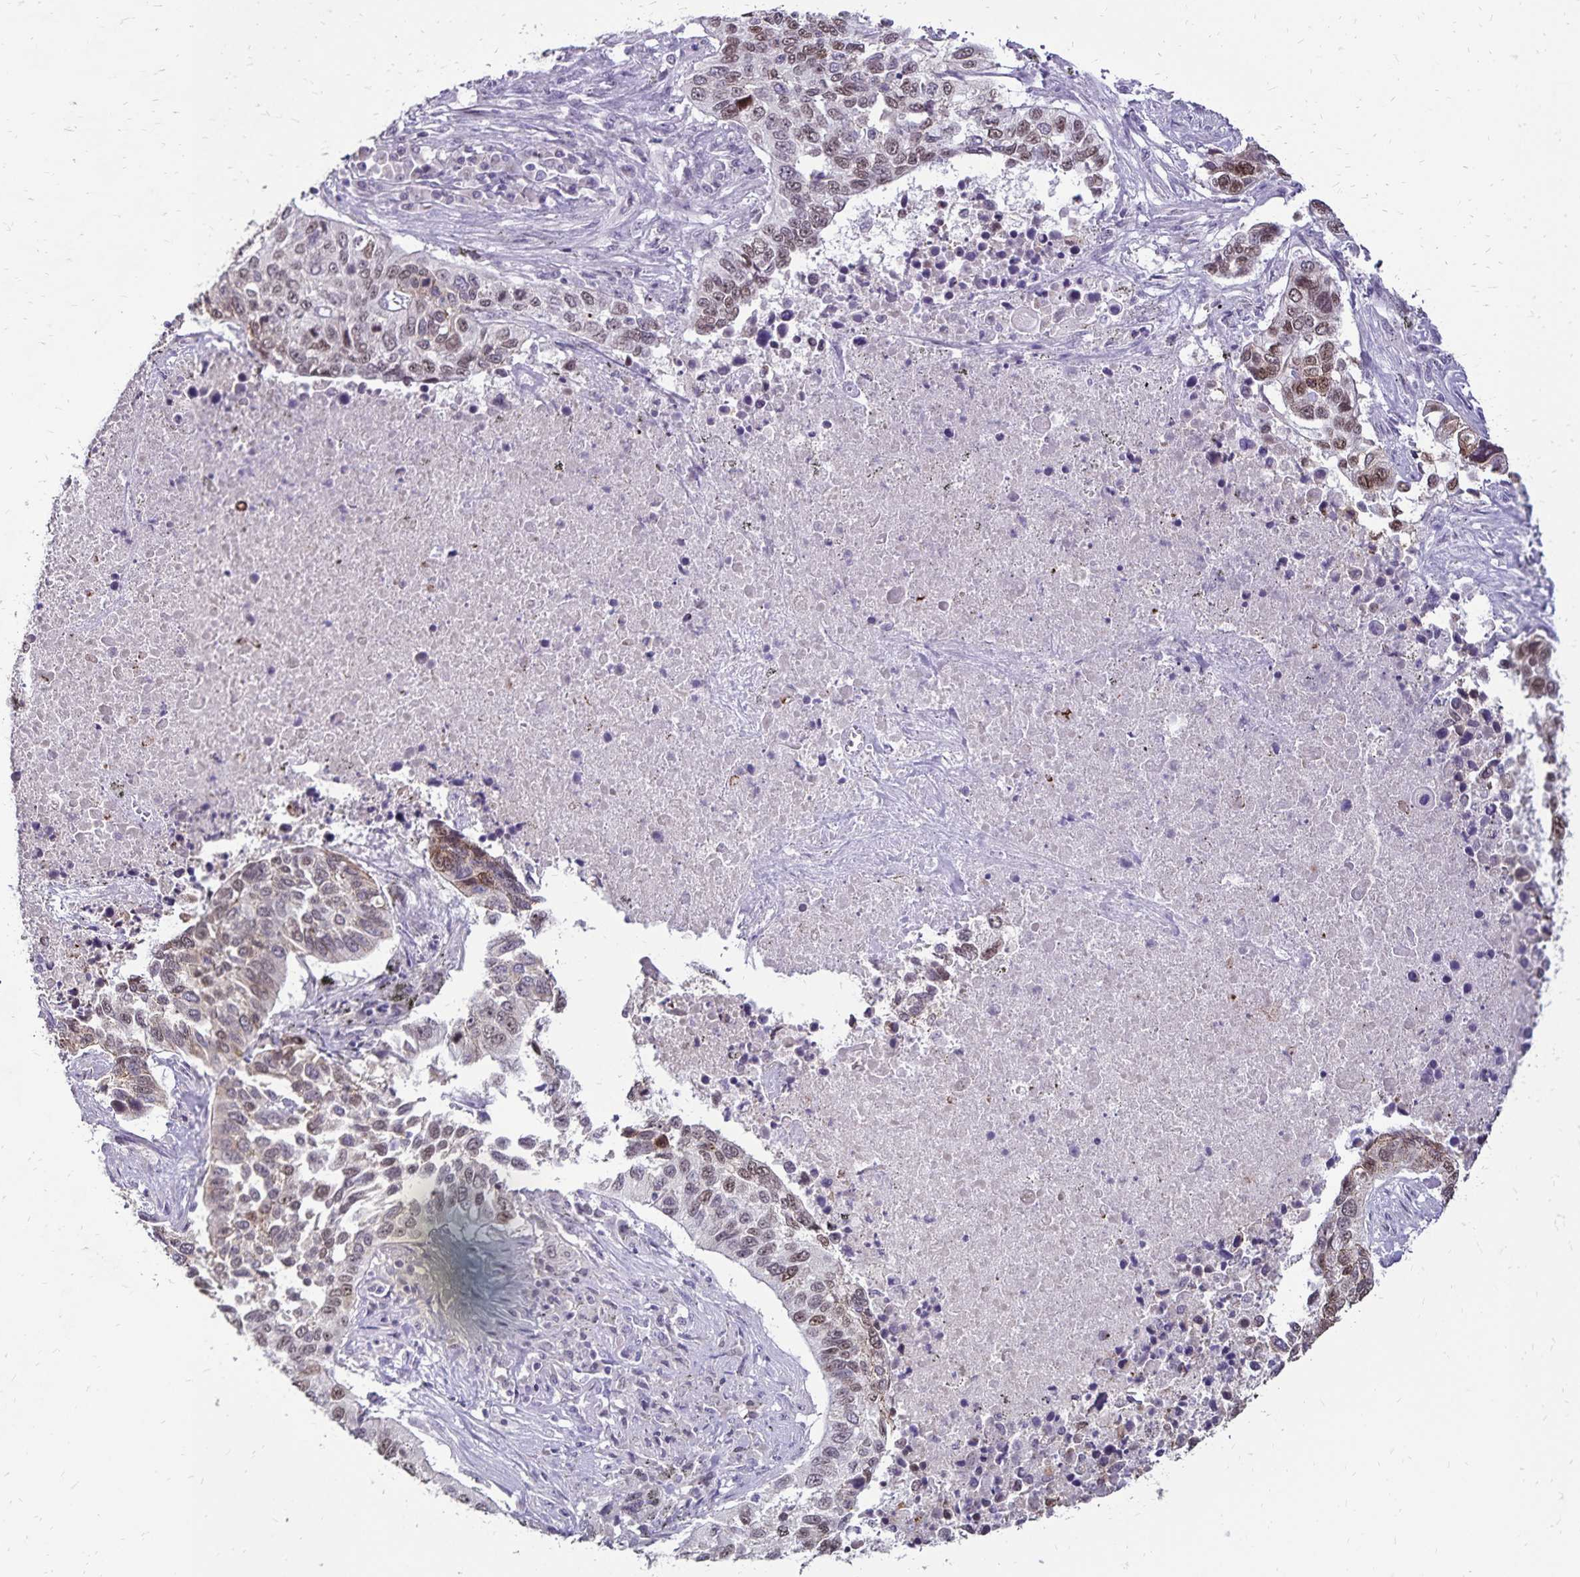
{"staining": {"intensity": "moderate", "quantity": "<25%", "location": "nuclear"}, "tissue": "lung cancer", "cell_type": "Tumor cells", "image_type": "cancer", "snomed": [{"axis": "morphology", "description": "Squamous cell carcinoma, NOS"}, {"axis": "topography", "description": "Lung"}], "caption": "Immunohistochemistry histopathology image of lung cancer (squamous cell carcinoma) stained for a protein (brown), which reveals low levels of moderate nuclear staining in approximately <25% of tumor cells.", "gene": "POLB", "patient": {"sex": "male", "age": 62}}